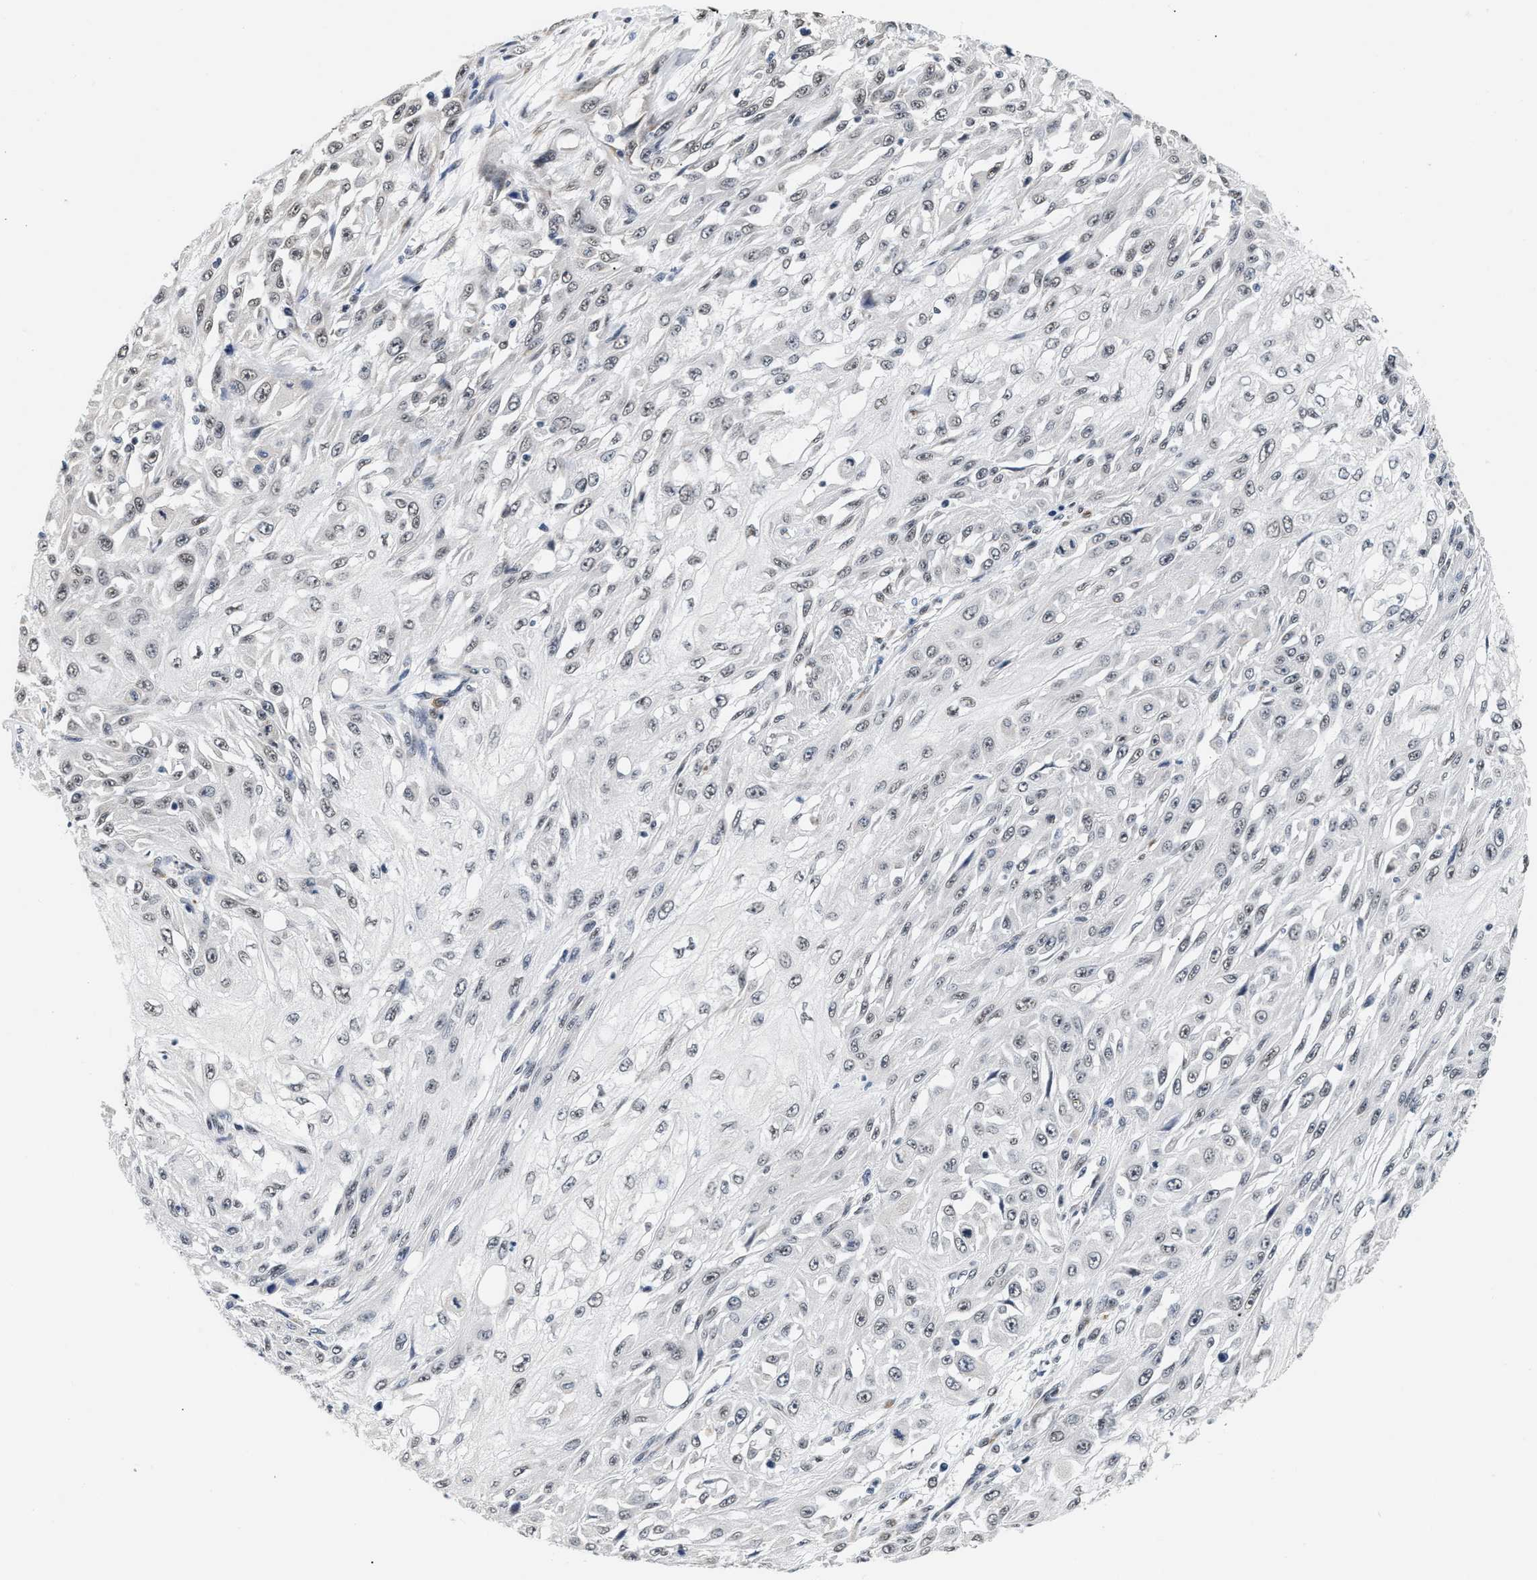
{"staining": {"intensity": "weak", "quantity": "<25%", "location": "nuclear"}, "tissue": "skin cancer", "cell_type": "Tumor cells", "image_type": "cancer", "snomed": [{"axis": "morphology", "description": "Squamous cell carcinoma, NOS"}, {"axis": "morphology", "description": "Squamous cell carcinoma, metastatic, NOS"}, {"axis": "topography", "description": "Skin"}, {"axis": "topography", "description": "Lymph node"}], "caption": "Tumor cells are negative for brown protein staining in skin cancer (metastatic squamous cell carcinoma).", "gene": "THOC1", "patient": {"sex": "male", "age": 75}}